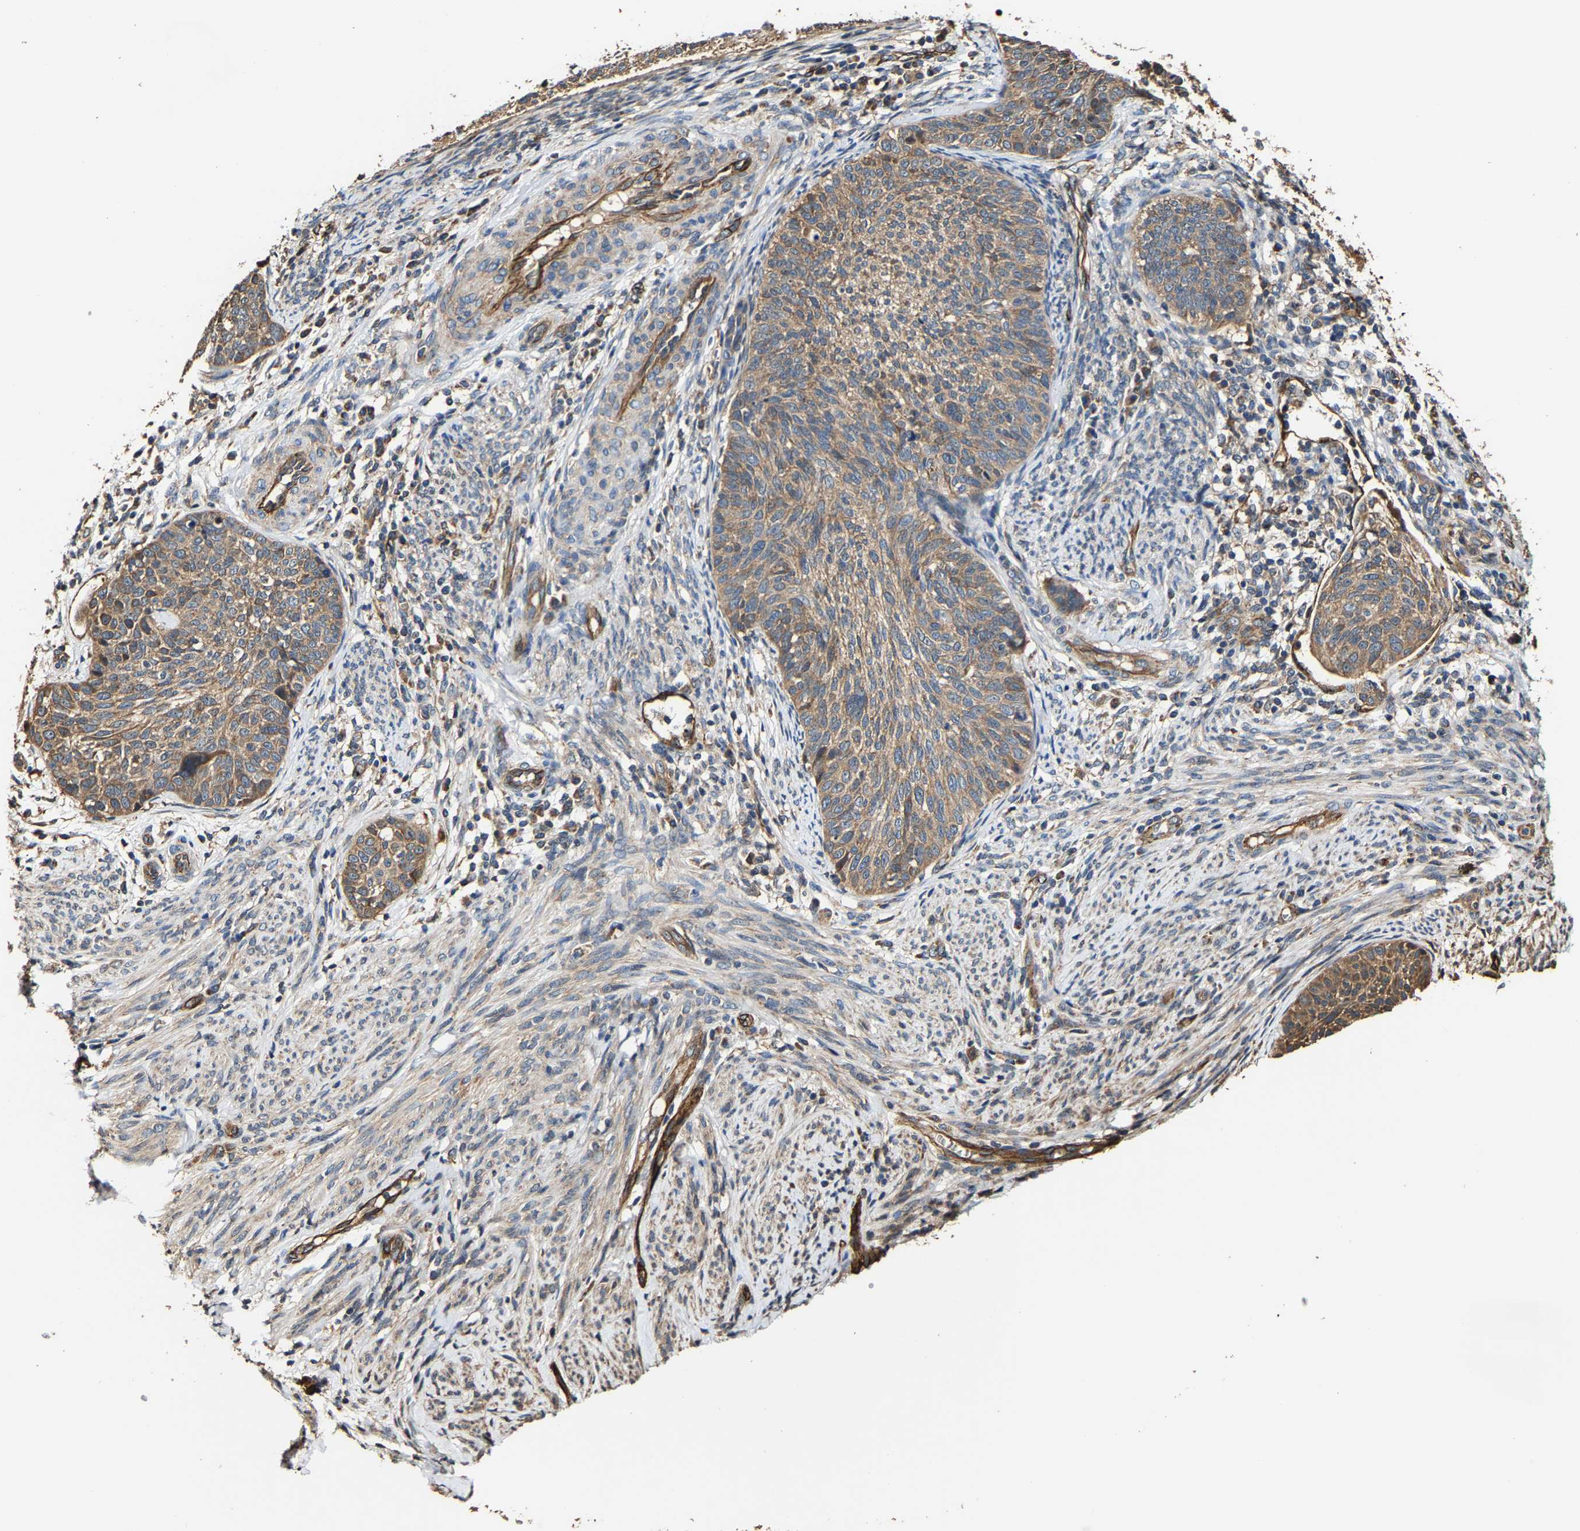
{"staining": {"intensity": "moderate", "quantity": ">75%", "location": "cytoplasmic/membranous"}, "tissue": "cervical cancer", "cell_type": "Tumor cells", "image_type": "cancer", "snomed": [{"axis": "morphology", "description": "Squamous cell carcinoma, NOS"}, {"axis": "topography", "description": "Cervix"}], "caption": "Human squamous cell carcinoma (cervical) stained with a brown dye exhibits moderate cytoplasmic/membranous positive positivity in approximately >75% of tumor cells.", "gene": "GFRA3", "patient": {"sex": "female", "age": 70}}